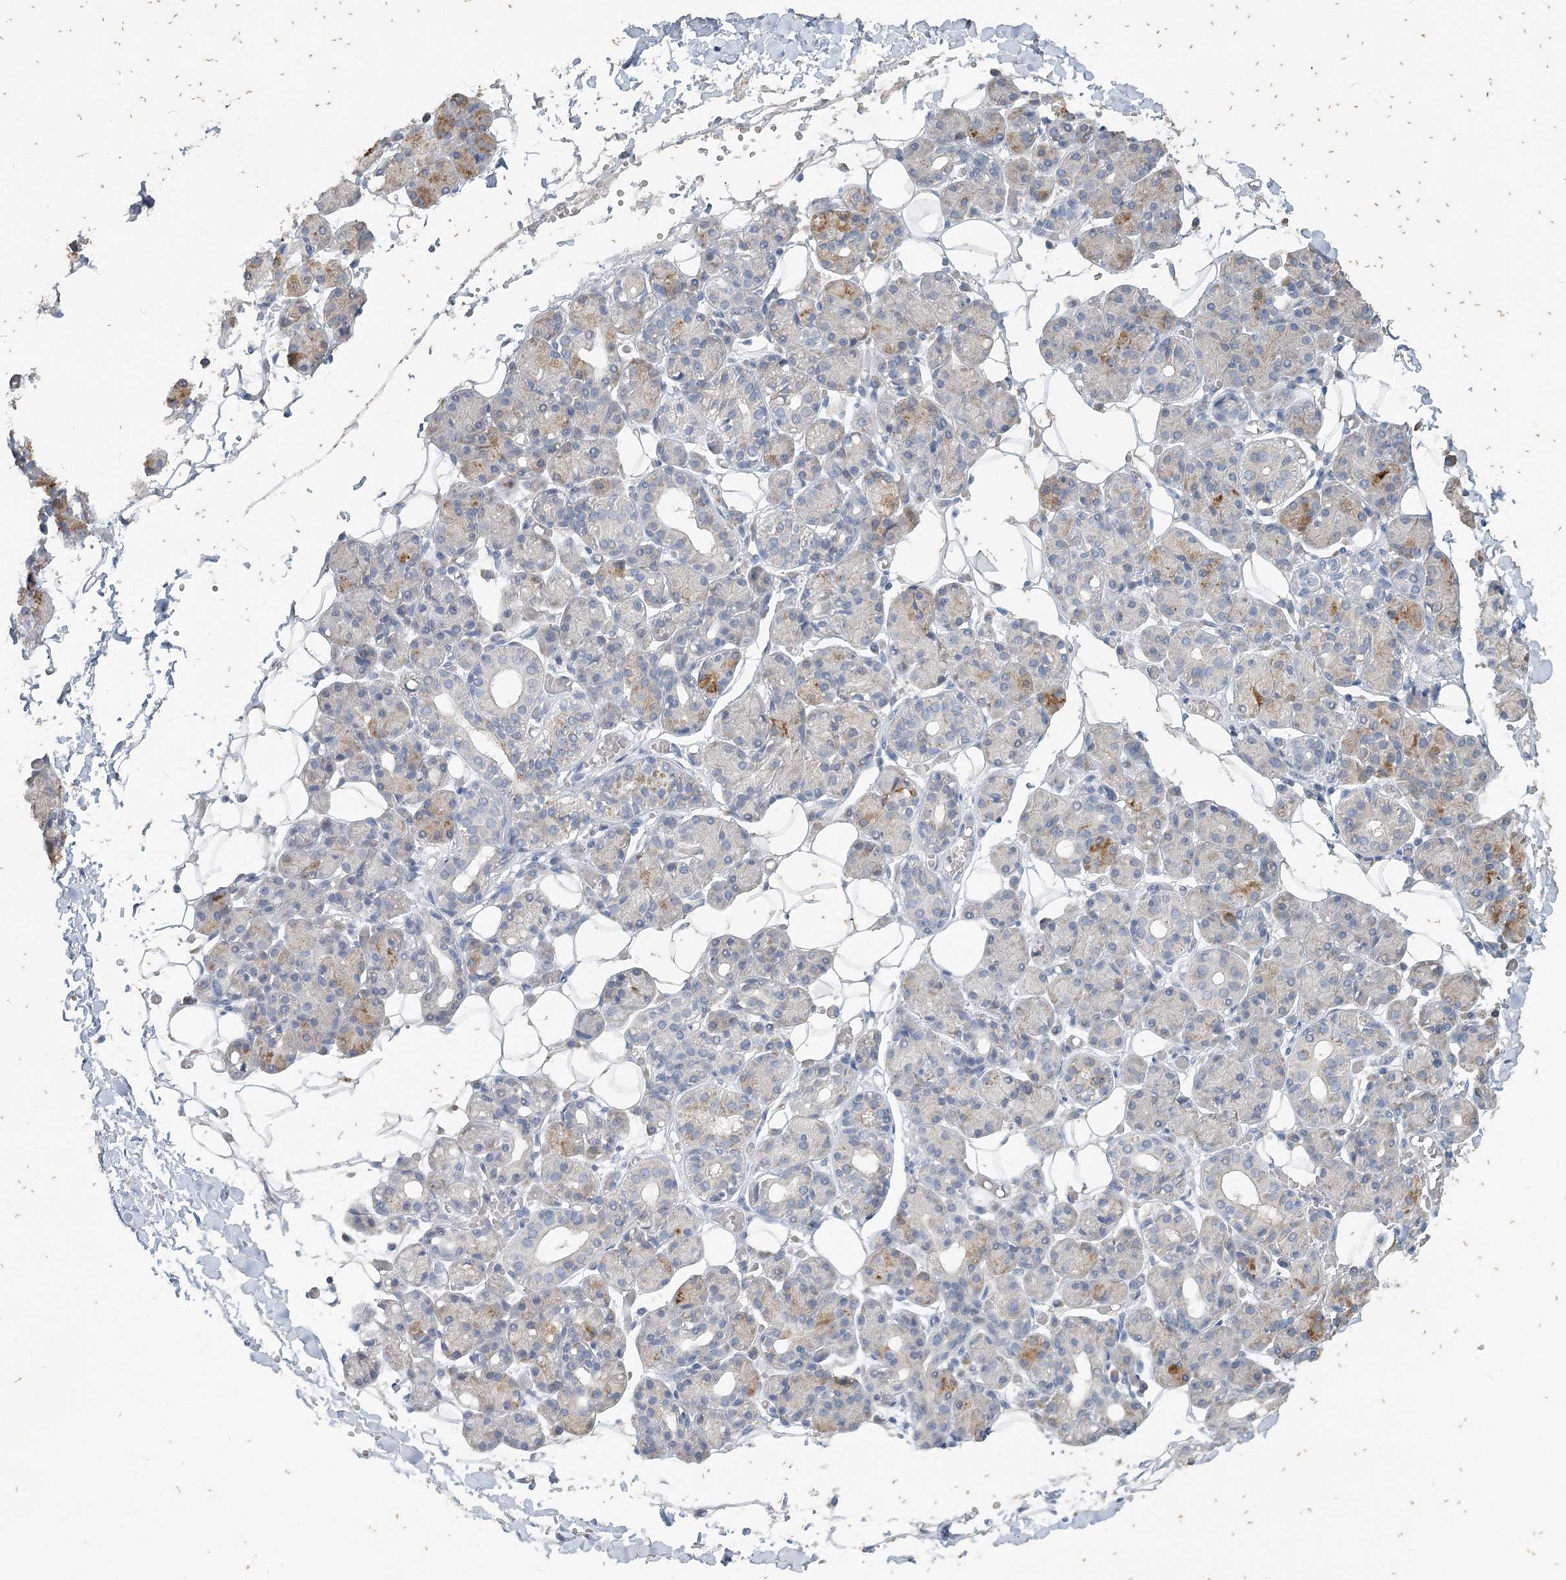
{"staining": {"intensity": "moderate", "quantity": "<25%", "location": "cytoplasmic/membranous"}, "tissue": "salivary gland", "cell_type": "Glandular cells", "image_type": "normal", "snomed": [{"axis": "morphology", "description": "Normal tissue, NOS"}, {"axis": "topography", "description": "Salivary gland"}], "caption": "The image shows immunohistochemical staining of unremarkable salivary gland. There is moderate cytoplasmic/membranous expression is appreciated in approximately <25% of glandular cells. (brown staining indicates protein expression, while blue staining denotes nuclei).", "gene": "SLC9A3", "patient": {"sex": "male", "age": 63}}